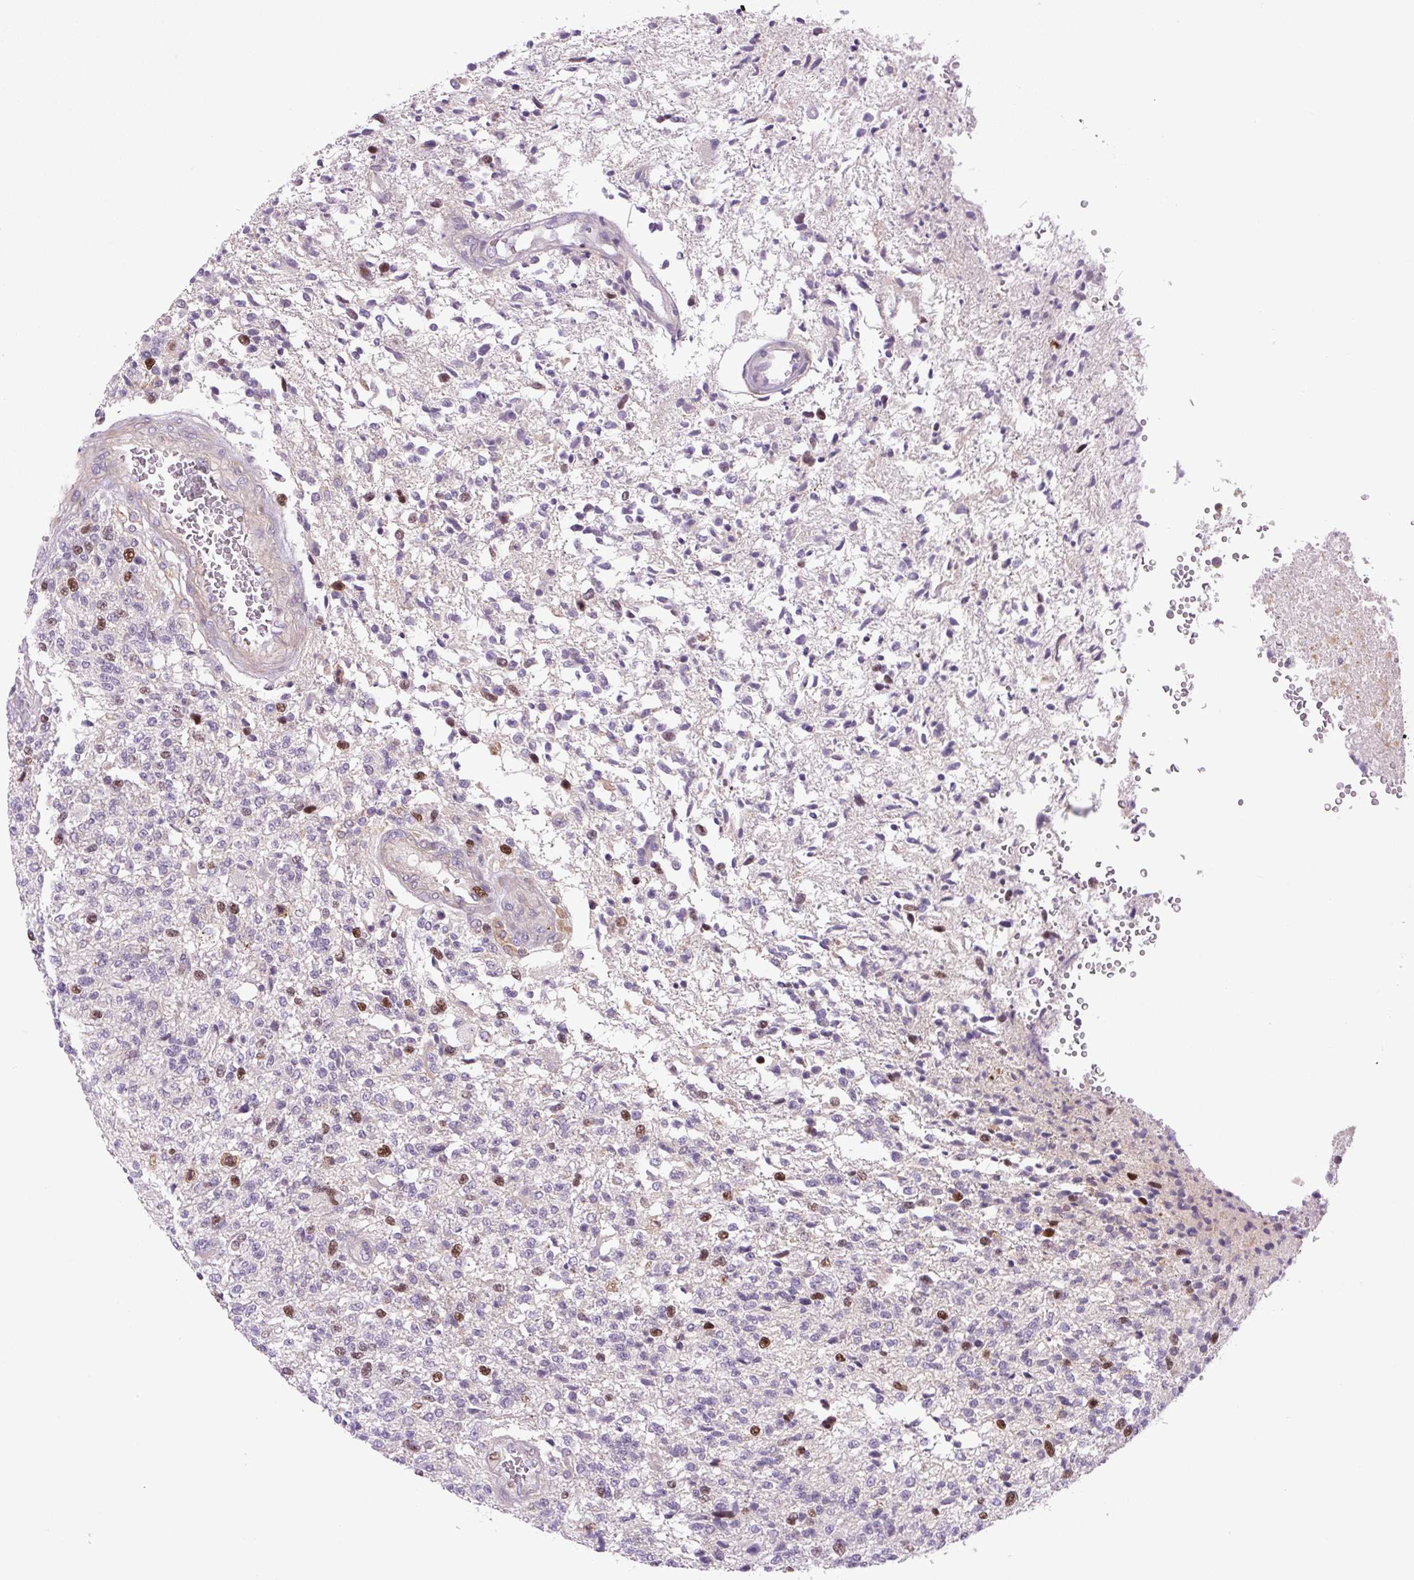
{"staining": {"intensity": "moderate", "quantity": "25%-75%", "location": "nuclear"}, "tissue": "glioma", "cell_type": "Tumor cells", "image_type": "cancer", "snomed": [{"axis": "morphology", "description": "Glioma, malignant, High grade"}, {"axis": "topography", "description": "Brain"}], "caption": "Tumor cells reveal medium levels of moderate nuclear expression in about 25%-75% of cells in human malignant glioma (high-grade).", "gene": "KIFC1", "patient": {"sex": "male", "age": 56}}